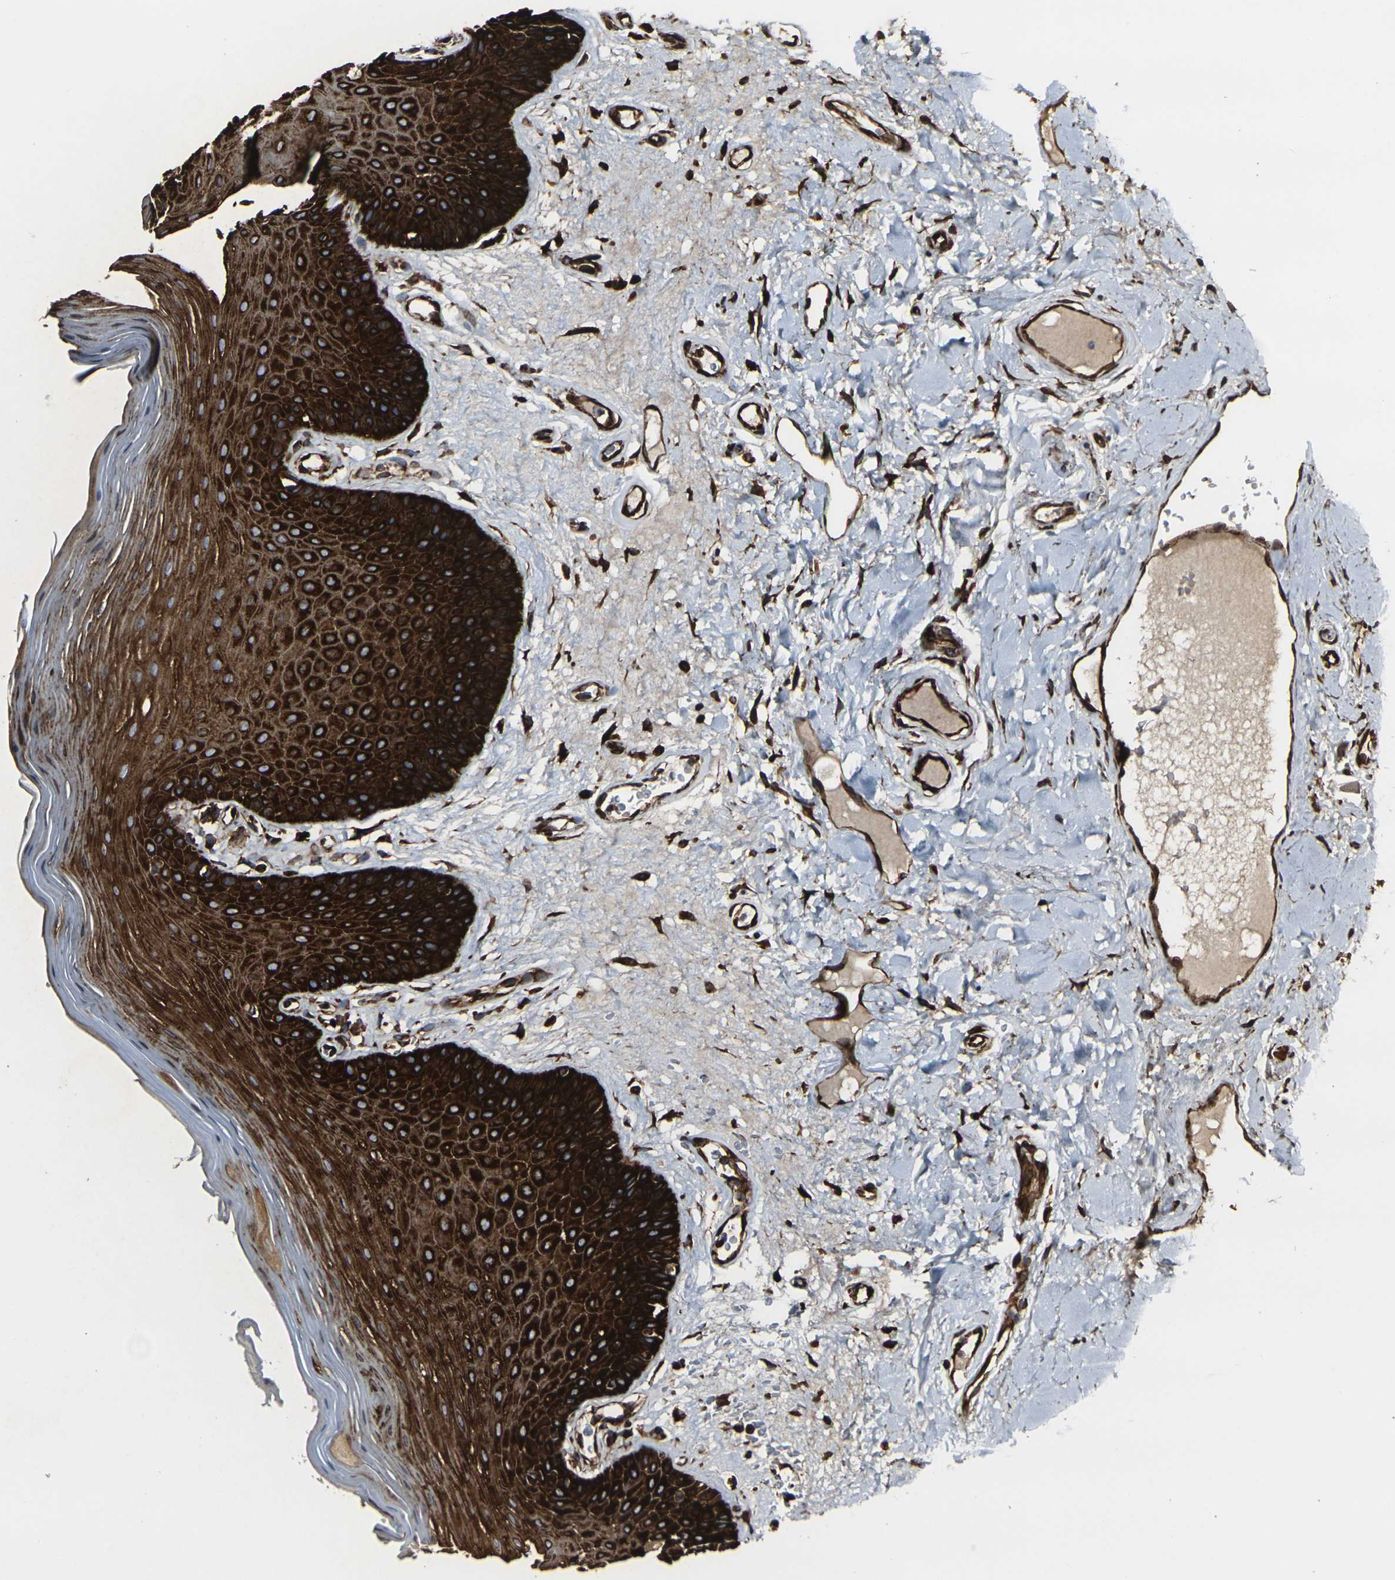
{"staining": {"intensity": "strong", "quantity": ">75%", "location": "cytoplasmic/membranous"}, "tissue": "oral mucosa", "cell_type": "Squamous epithelial cells", "image_type": "normal", "snomed": [{"axis": "morphology", "description": "Normal tissue, NOS"}, {"axis": "morphology", "description": "Squamous cell carcinoma, NOS"}, {"axis": "topography", "description": "Skeletal muscle"}, {"axis": "topography", "description": "Adipose tissue"}, {"axis": "topography", "description": "Vascular tissue"}, {"axis": "topography", "description": "Oral tissue"}, {"axis": "topography", "description": "Peripheral nerve tissue"}, {"axis": "topography", "description": "Head-Neck"}], "caption": "Benign oral mucosa was stained to show a protein in brown. There is high levels of strong cytoplasmic/membranous staining in approximately >75% of squamous epithelial cells. Ihc stains the protein in brown and the nuclei are stained blue.", "gene": "MARCHF2", "patient": {"sex": "male", "age": 71}}